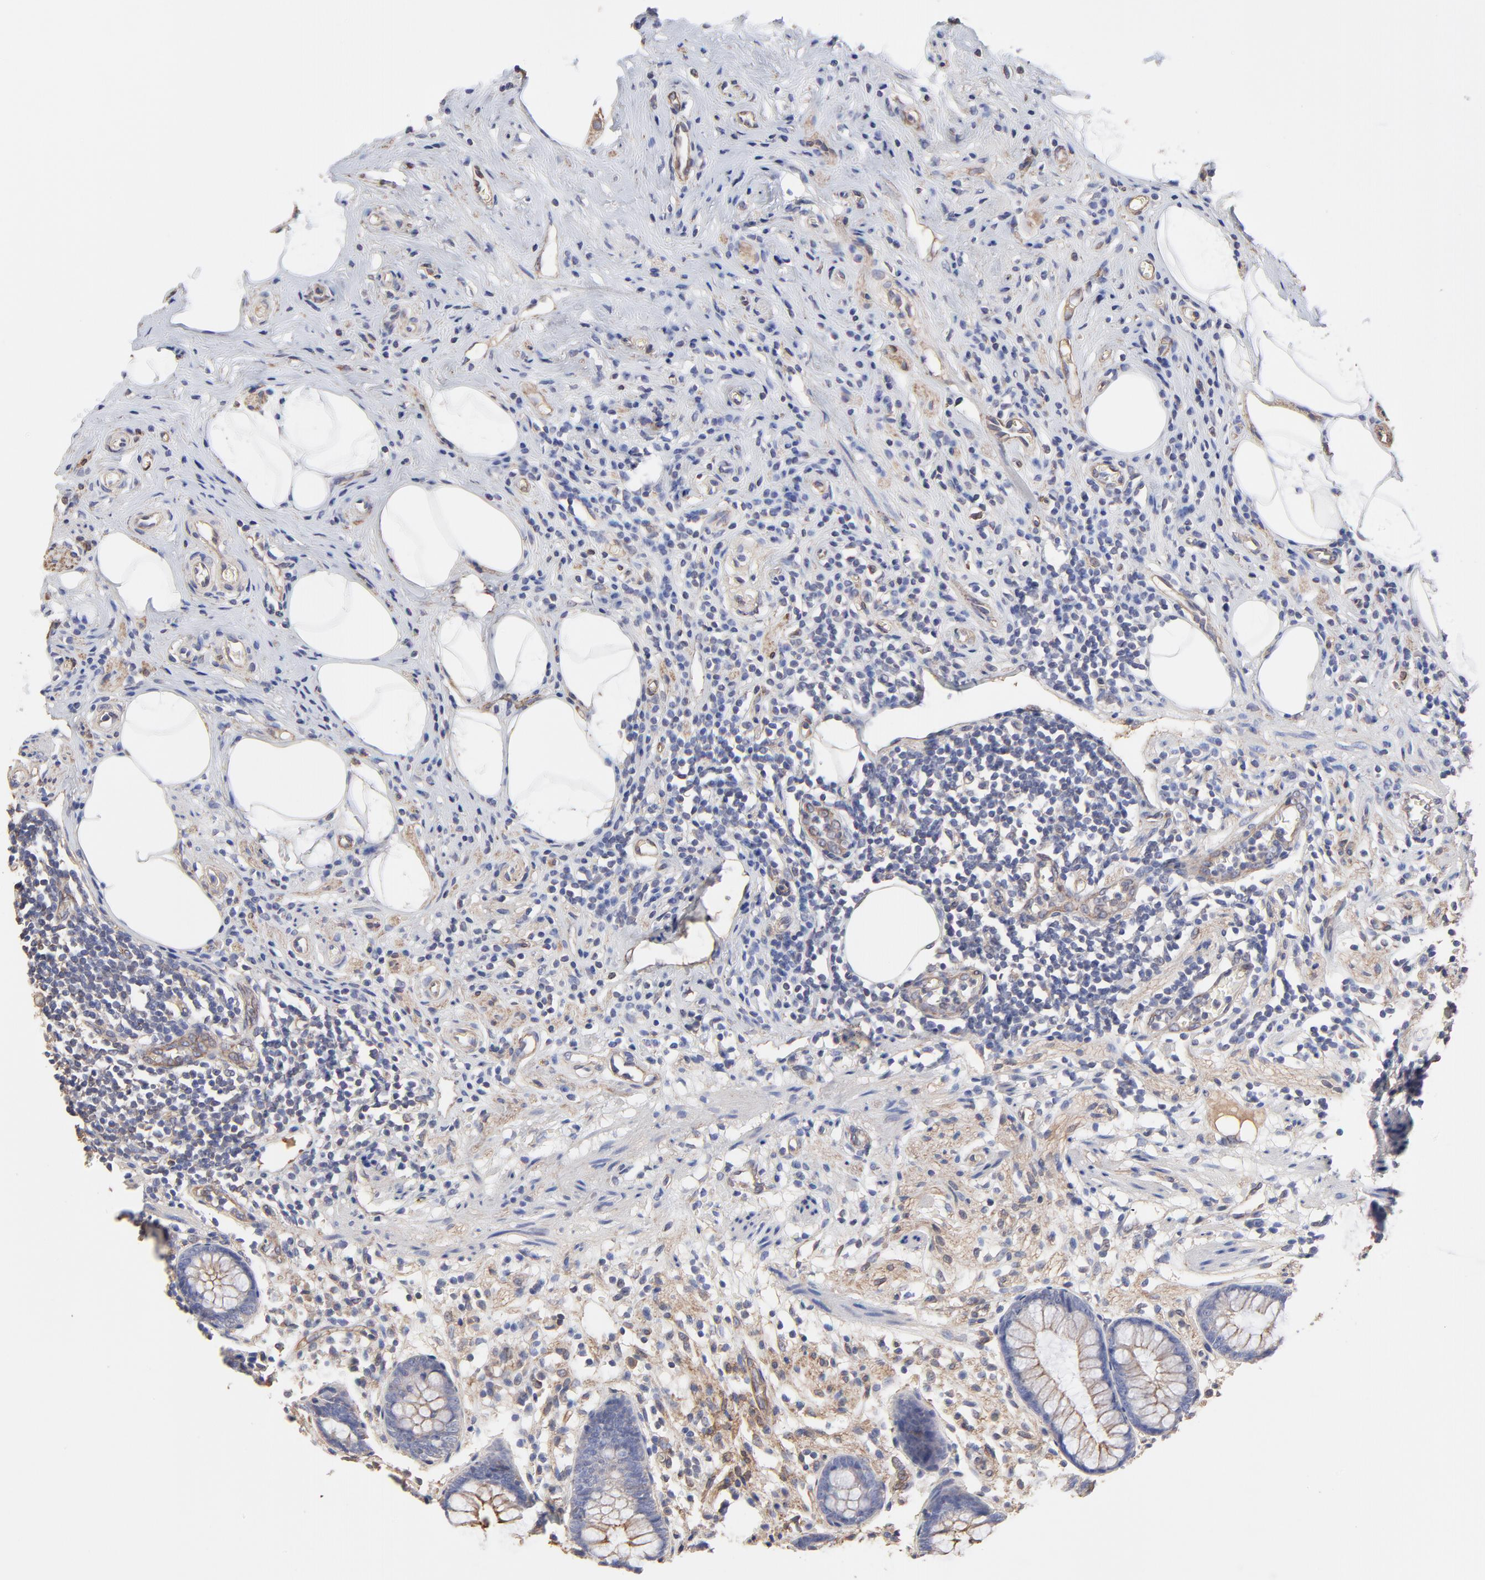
{"staining": {"intensity": "moderate", "quantity": ">75%", "location": "cytoplasmic/membranous"}, "tissue": "appendix", "cell_type": "Glandular cells", "image_type": "normal", "snomed": [{"axis": "morphology", "description": "Normal tissue, NOS"}, {"axis": "topography", "description": "Appendix"}], "caption": "IHC staining of unremarkable appendix, which displays medium levels of moderate cytoplasmic/membranous positivity in about >75% of glandular cells indicating moderate cytoplasmic/membranous protein staining. The staining was performed using DAB (brown) for protein detection and nuclei were counterstained in hematoxylin (blue).", "gene": "LRCH2", "patient": {"sex": "male", "age": 38}}